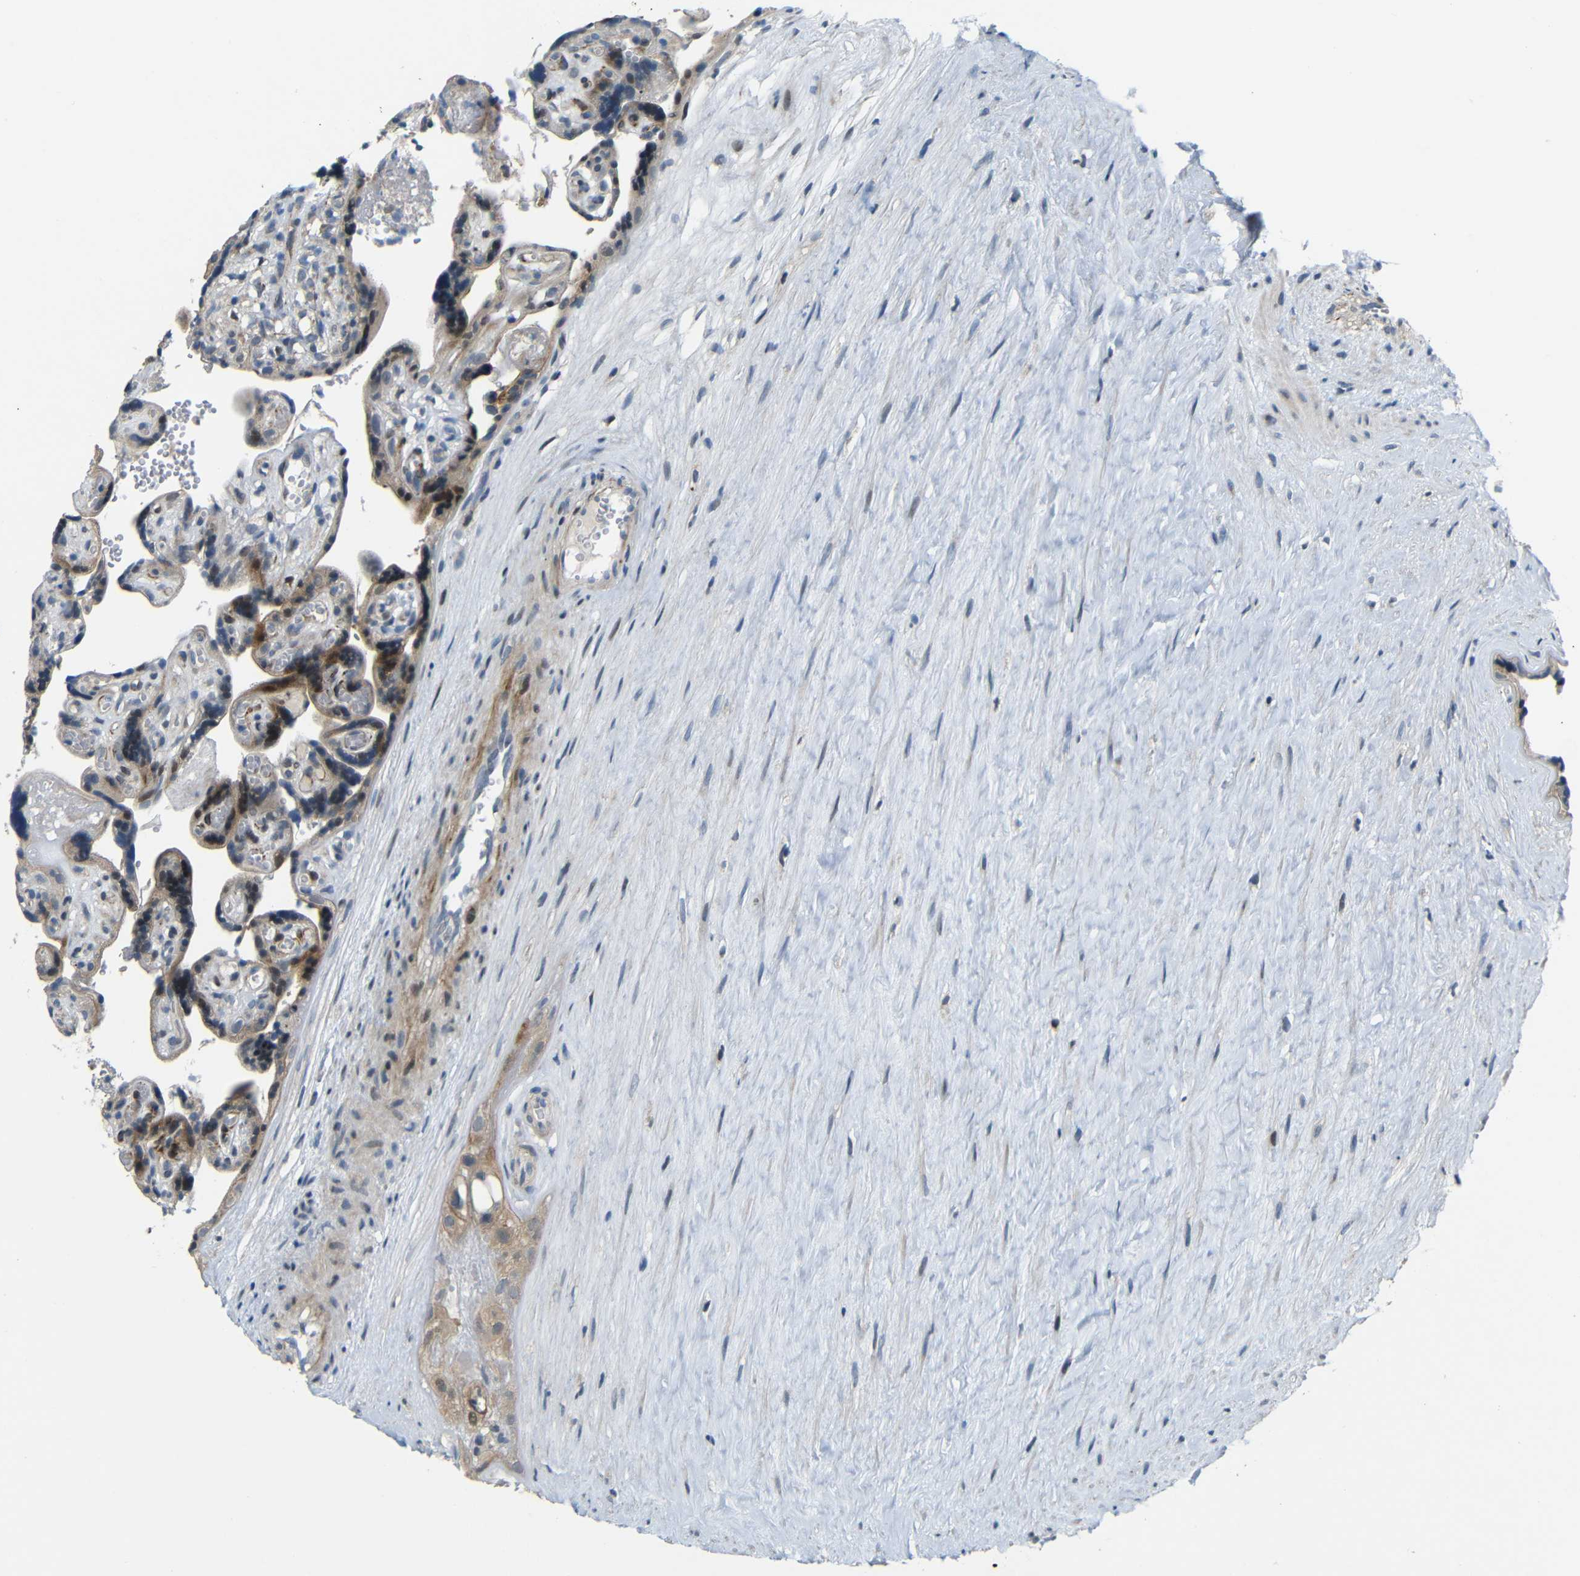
{"staining": {"intensity": "strong", "quantity": "25%-75%", "location": "cytoplasmic/membranous,nuclear"}, "tissue": "placenta", "cell_type": "Trophoblastic cells", "image_type": "normal", "snomed": [{"axis": "morphology", "description": "Normal tissue, NOS"}, {"axis": "topography", "description": "Placenta"}], "caption": "Immunohistochemistry (IHC) (DAB (3,3'-diaminobenzidine)) staining of benign placenta reveals strong cytoplasmic/membranous,nuclear protein staining in about 25%-75% of trophoblastic cells.", "gene": "SYDE1", "patient": {"sex": "female", "age": 30}}